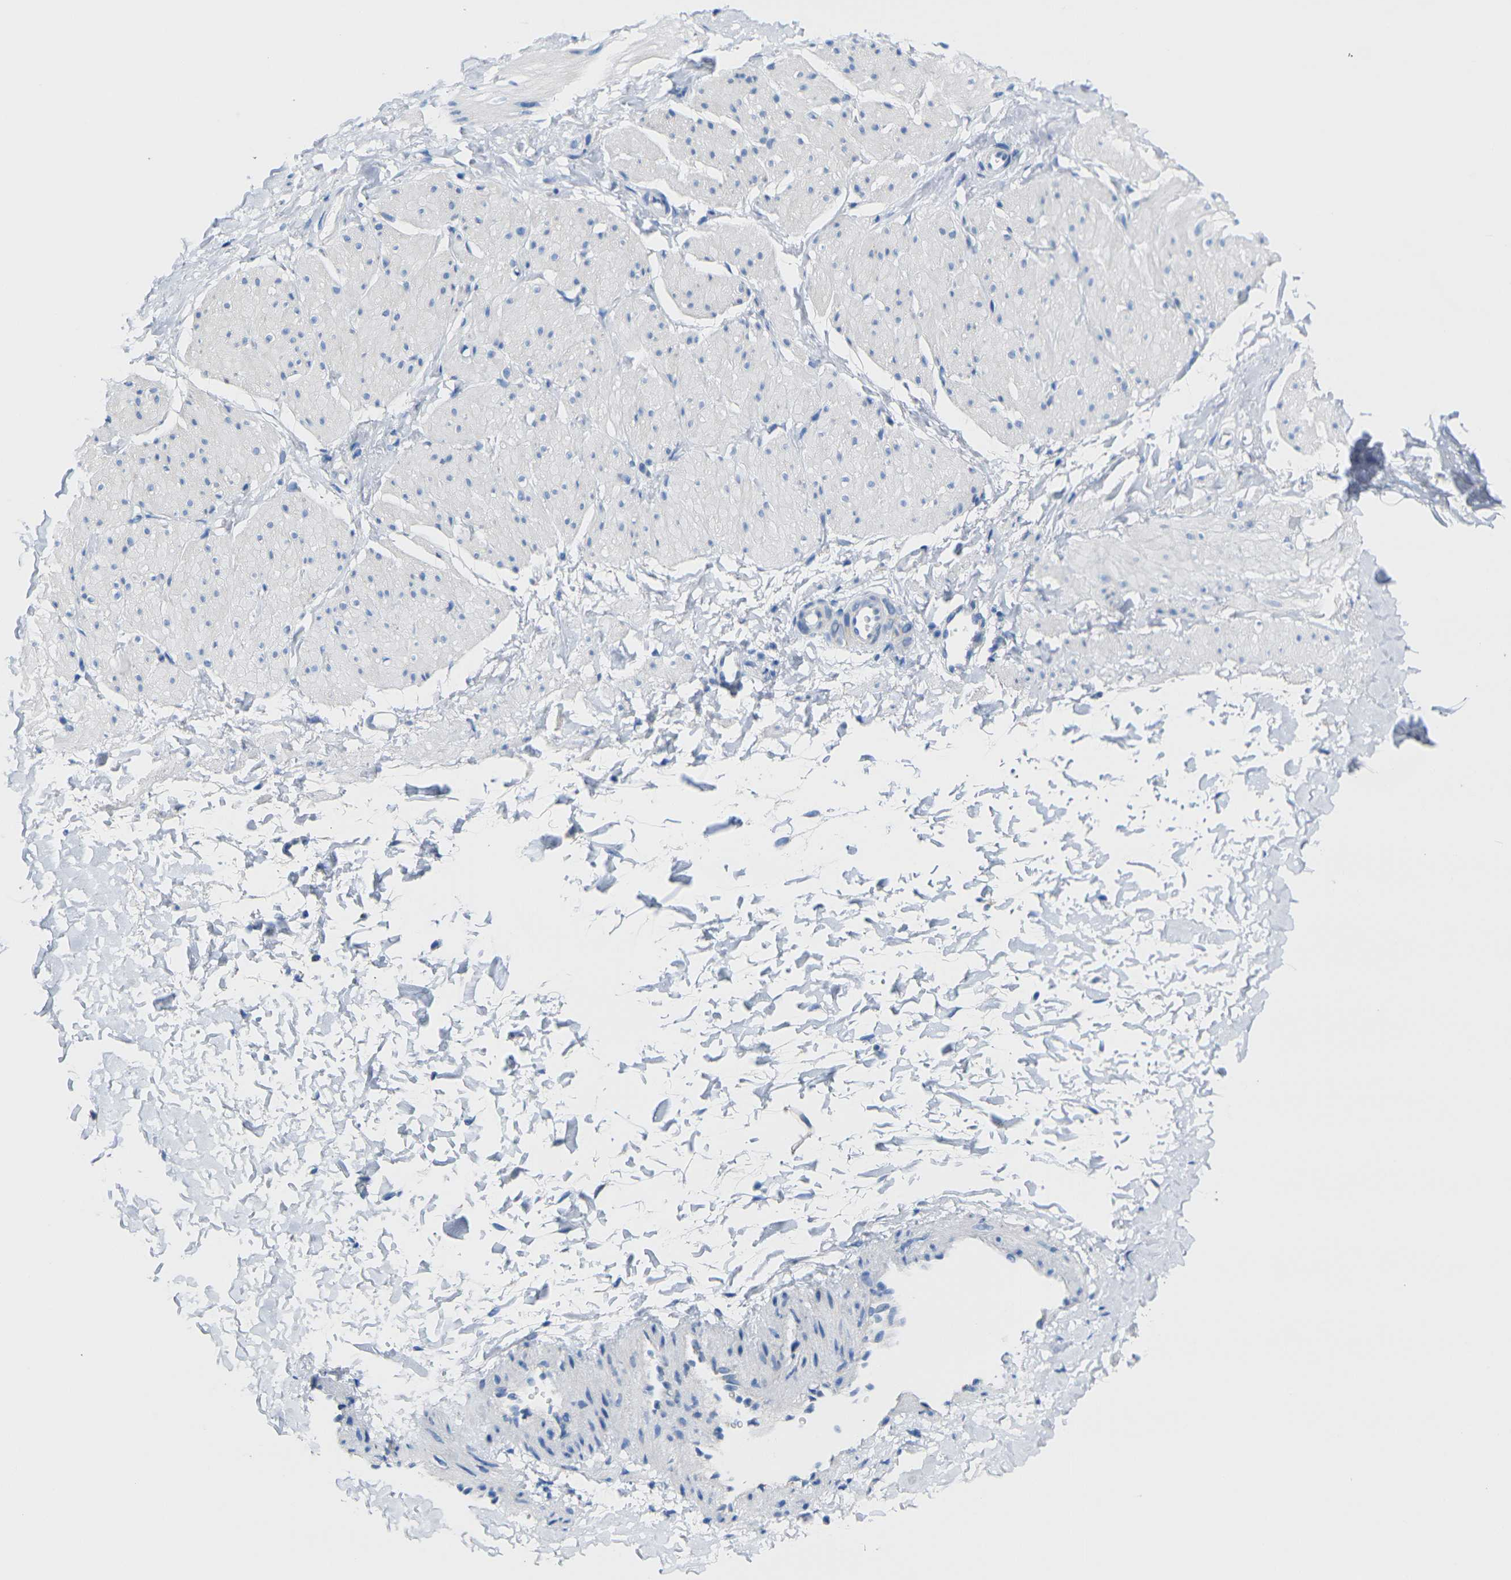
{"staining": {"intensity": "negative", "quantity": "none", "location": "none"}, "tissue": "smooth muscle", "cell_type": "Smooth muscle cells", "image_type": "normal", "snomed": [{"axis": "morphology", "description": "Normal tissue, NOS"}, {"axis": "topography", "description": "Smooth muscle"}], "caption": "High power microscopy histopathology image of an immunohistochemistry (IHC) micrograph of benign smooth muscle, revealing no significant positivity in smooth muscle cells. (Stains: DAB (3,3'-diaminobenzidine) immunohistochemistry (IHC) with hematoxylin counter stain, Microscopy: brightfield microscopy at high magnification).", "gene": "TMEM204", "patient": {"sex": "male", "age": 16}}